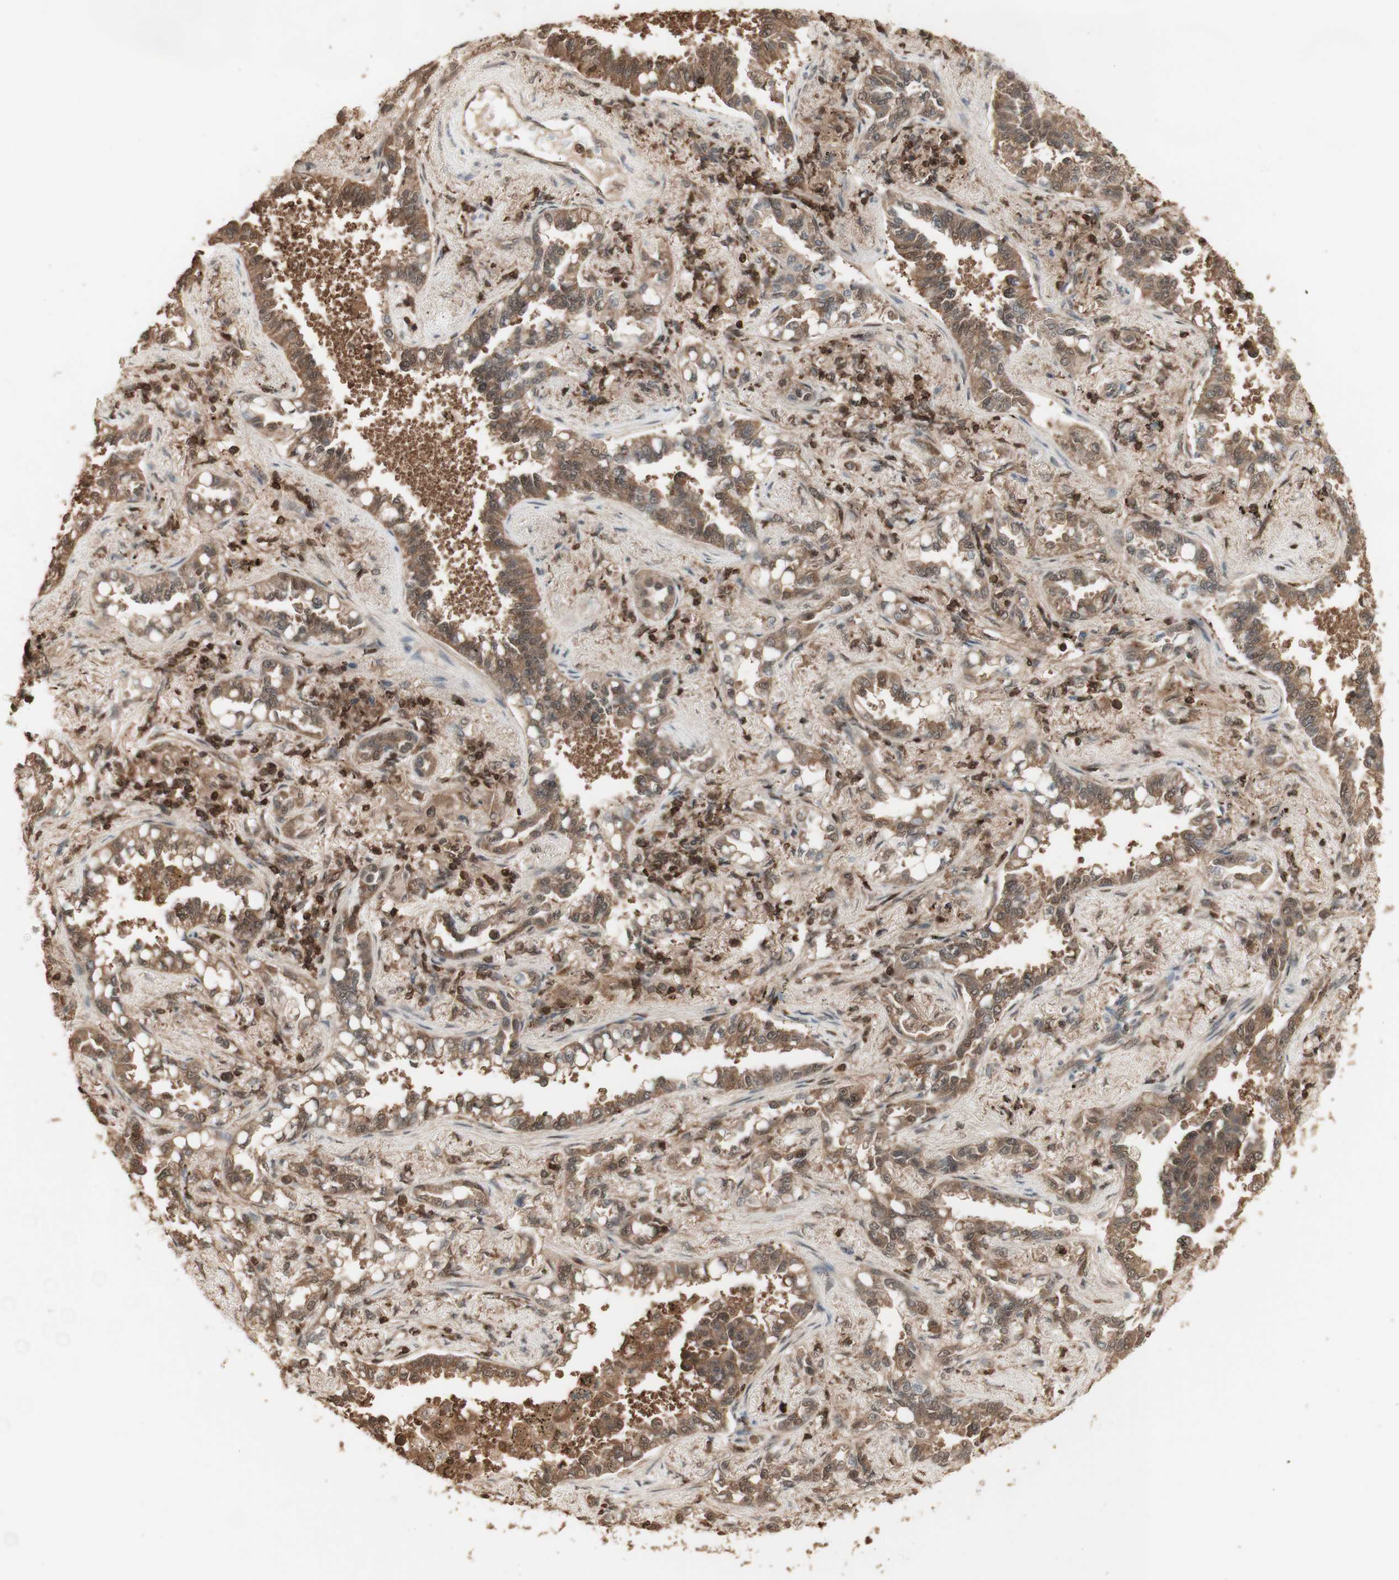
{"staining": {"intensity": "moderate", "quantity": ">75%", "location": "cytoplasmic/membranous,nuclear"}, "tissue": "lung cancer", "cell_type": "Tumor cells", "image_type": "cancer", "snomed": [{"axis": "morphology", "description": "Normal tissue, NOS"}, {"axis": "morphology", "description": "Adenocarcinoma, NOS"}, {"axis": "topography", "description": "Lung"}], "caption": "DAB immunohistochemical staining of human lung cancer demonstrates moderate cytoplasmic/membranous and nuclear protein expression in approximately >75% of tumor cells.", "gene": "YWHAB", "patient": {"sex": "male", "age": 59}}